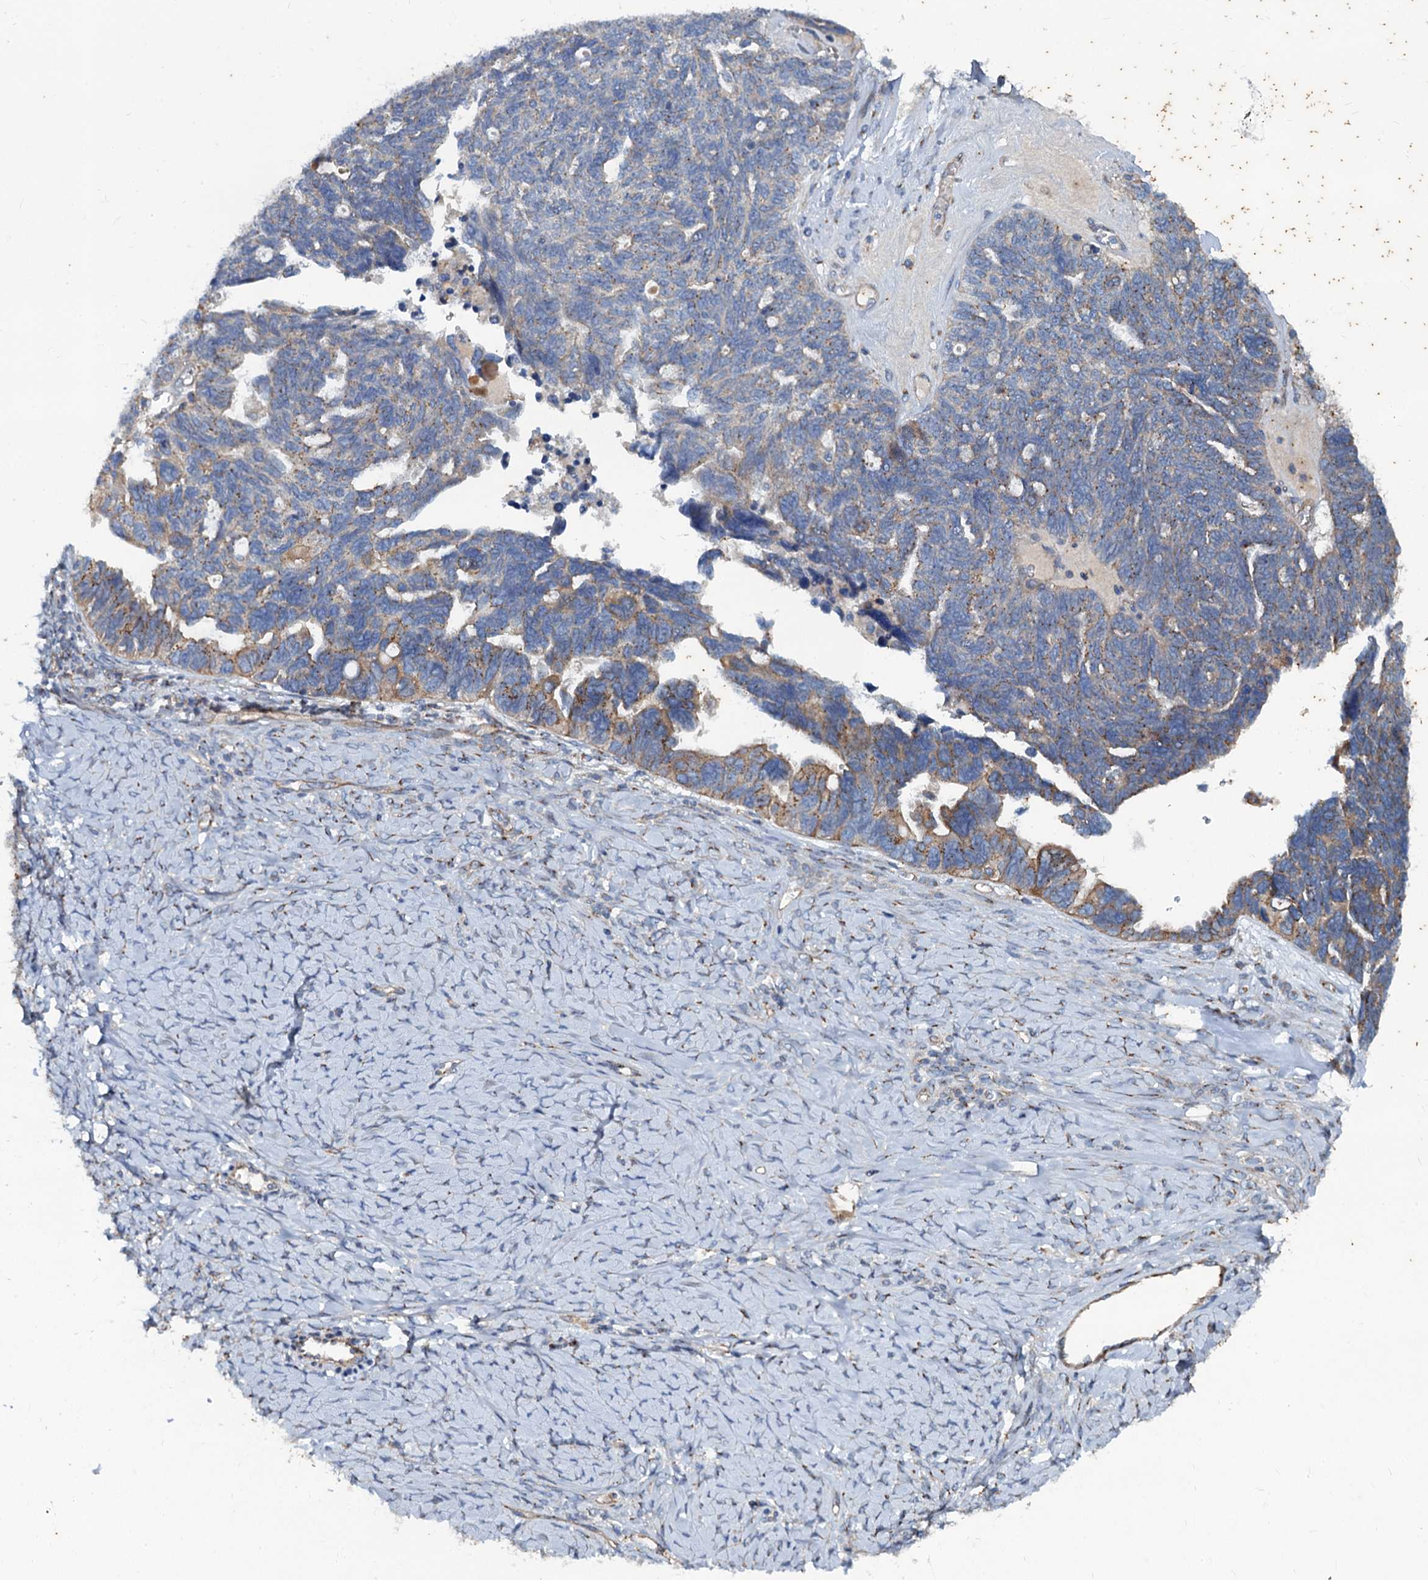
{"staining": {"intensity": "moderate", "quantity": "25%-75%", "location": "cytoplasmic/membranous"}, "tissue": "ovarian cancer", "cell_type": "Tumor cells", "image_type": "cancer", "snomed": [{"axis": "morphology", "description": "Cystadenocarcinoma, serous, NOS"}, {"axis": "topography", "description": "Ovary"}], "caption": "A brown stain highlights moderate cytoplasmic/membranous staining of a protein in ovarian cancer tumor cells. The staining is performed using DAB brown chromogen to label protein expression. The nuclei are counter-stained blue using hematoxylin.", "gene": "NGRN", "patient": {"sex": "female", "age": 79}}